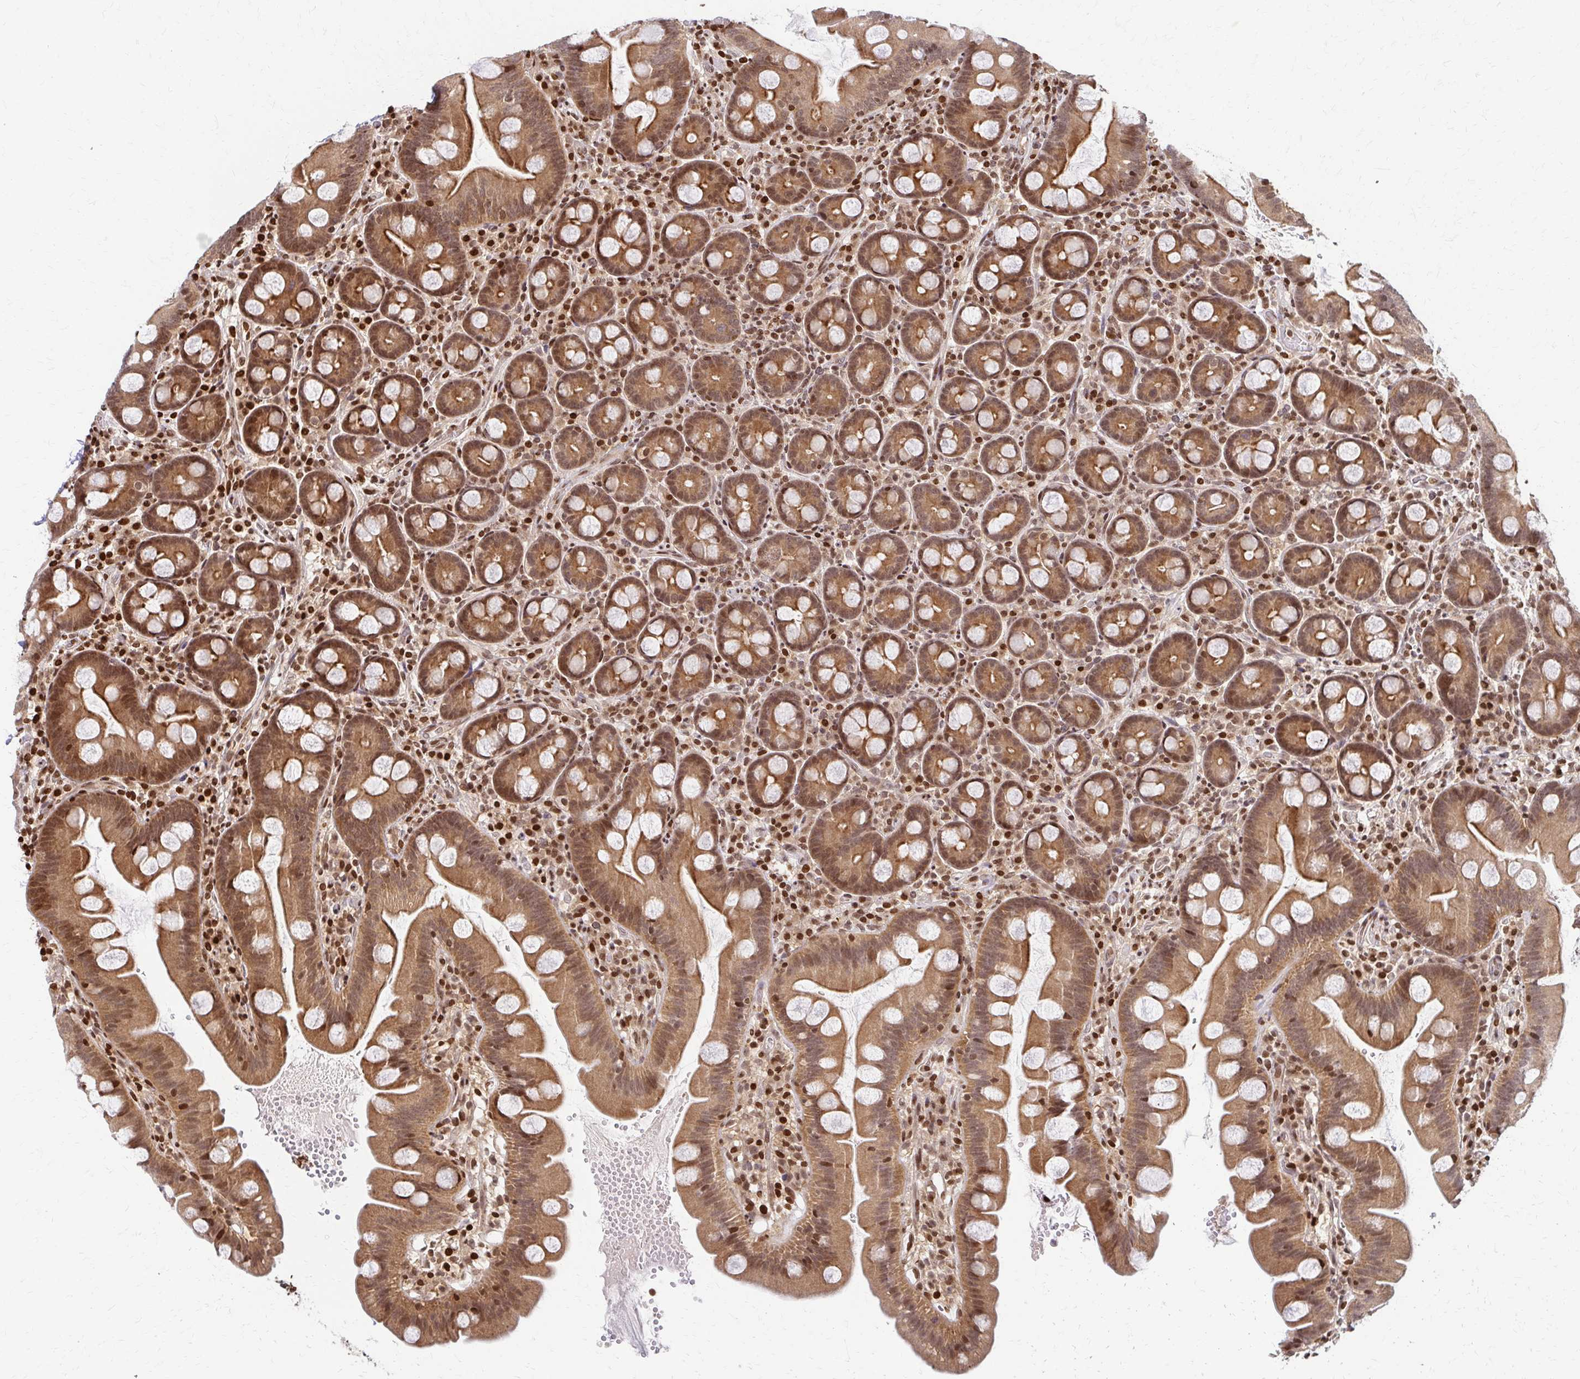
{"staining": {"intensity": "moderate", "quantity": ">75%", "location": "cytoplasmic/membranous,nuclear"}, "tissue": "small intestine", "cell_type": "Glandular cells", "image_type": "normal", "snomed": [{"axis": "morphology", "description": "Normal tissue, NOS"}, {"axis": "topography", "description": "Small intestine"}], "caption": "The photomicrograph shows staining of unremarkable small intestine, revealing moderate cytoplasmic/membranous,nuclear protein staining (brown color) within glandular cells.", "gene": "PSMD7", "patient": {"sex": "female", "age": 68}}